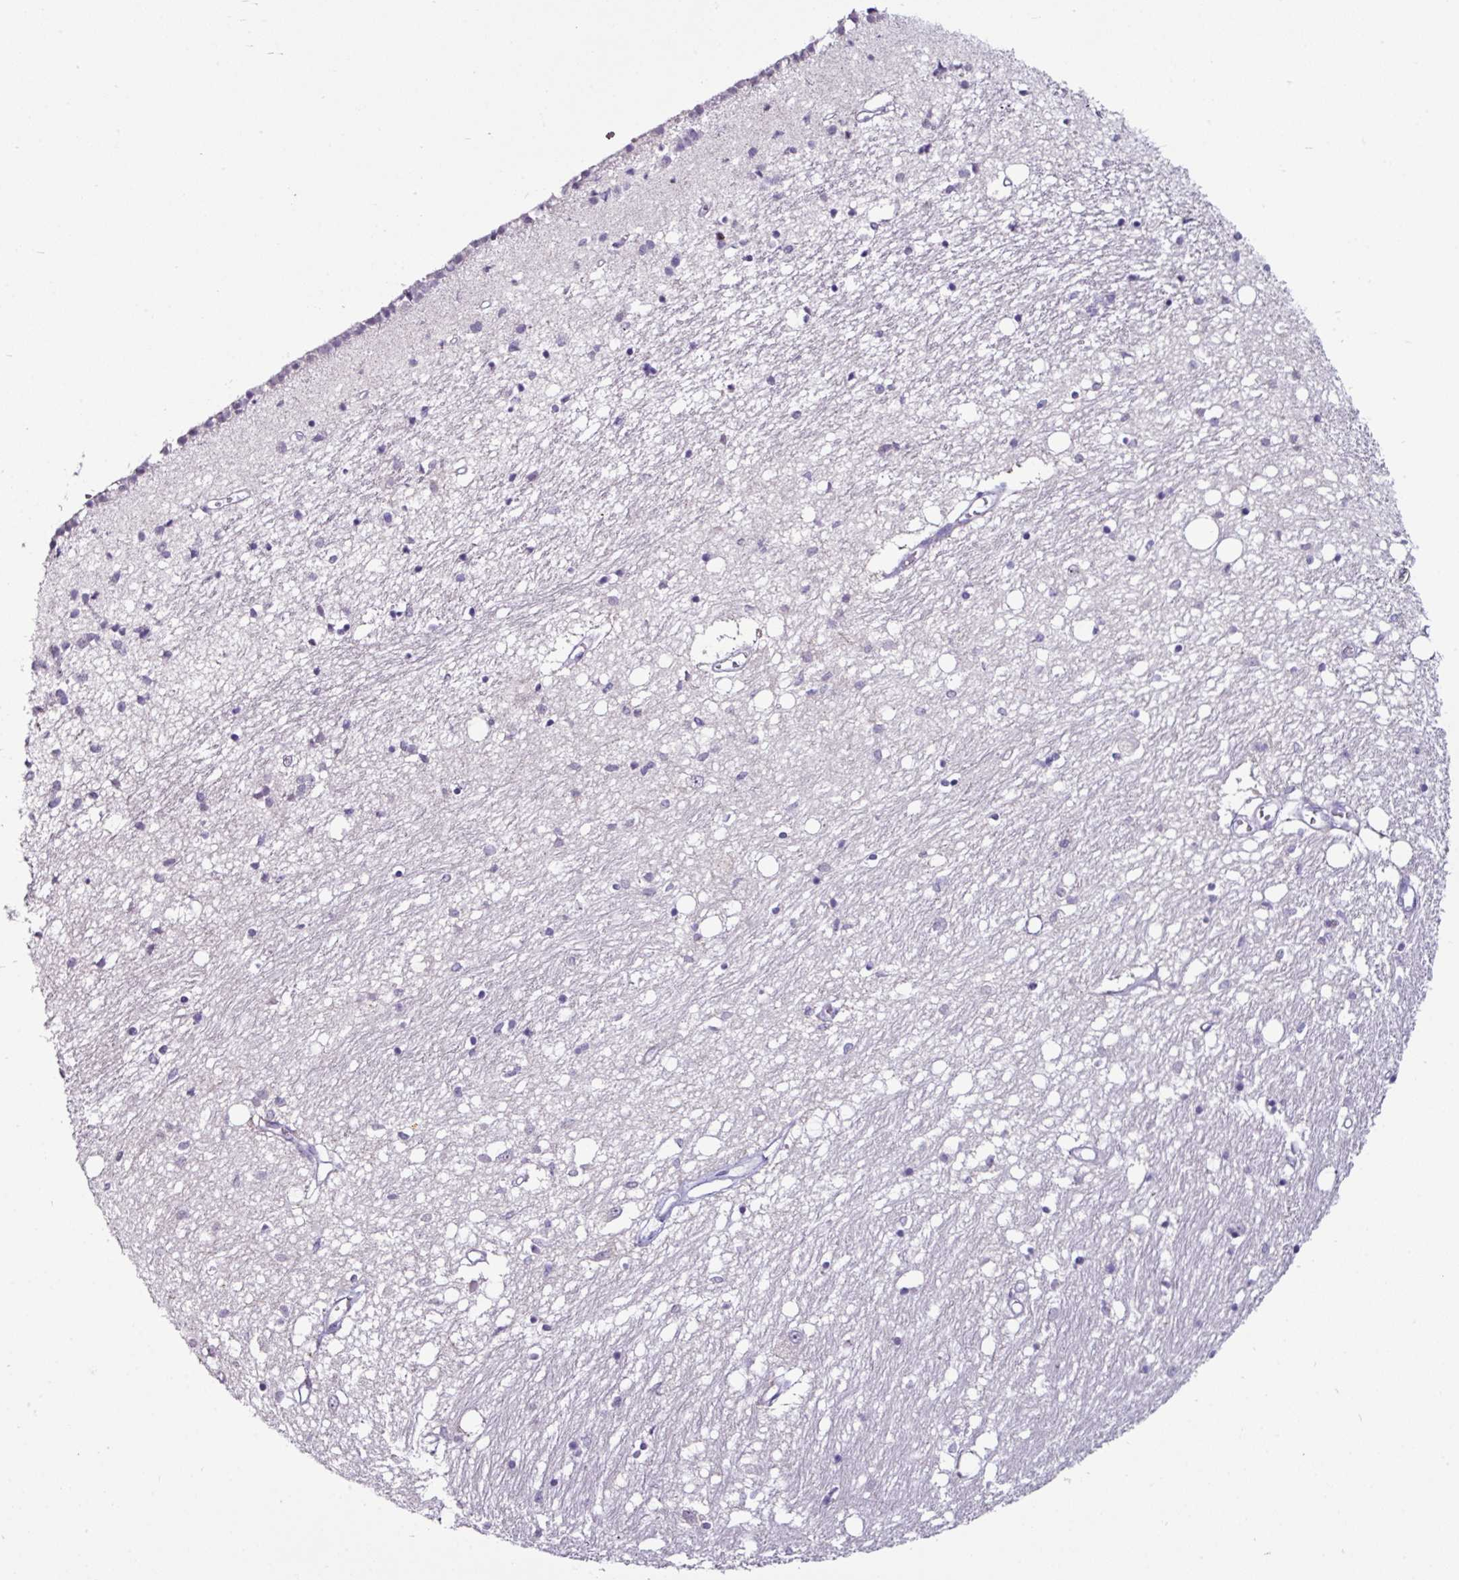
{"staining": {"intensity": "negative", "quantity": "none", "location": "none"}, "tissue": "caudate", "cell_type": "Glial cells", "image_type": "normal", "snomed": [{"axis": "morphology", "description": "Normal tissue, NOS"}, {"axis": "topography", "description": "Lateral ventricle wall"}], "caption": "The image reveals no staining of glial cells in unremarkable caudate.", "gene": "GLP2R", "patient": {"sex": "male", "age": 70}}